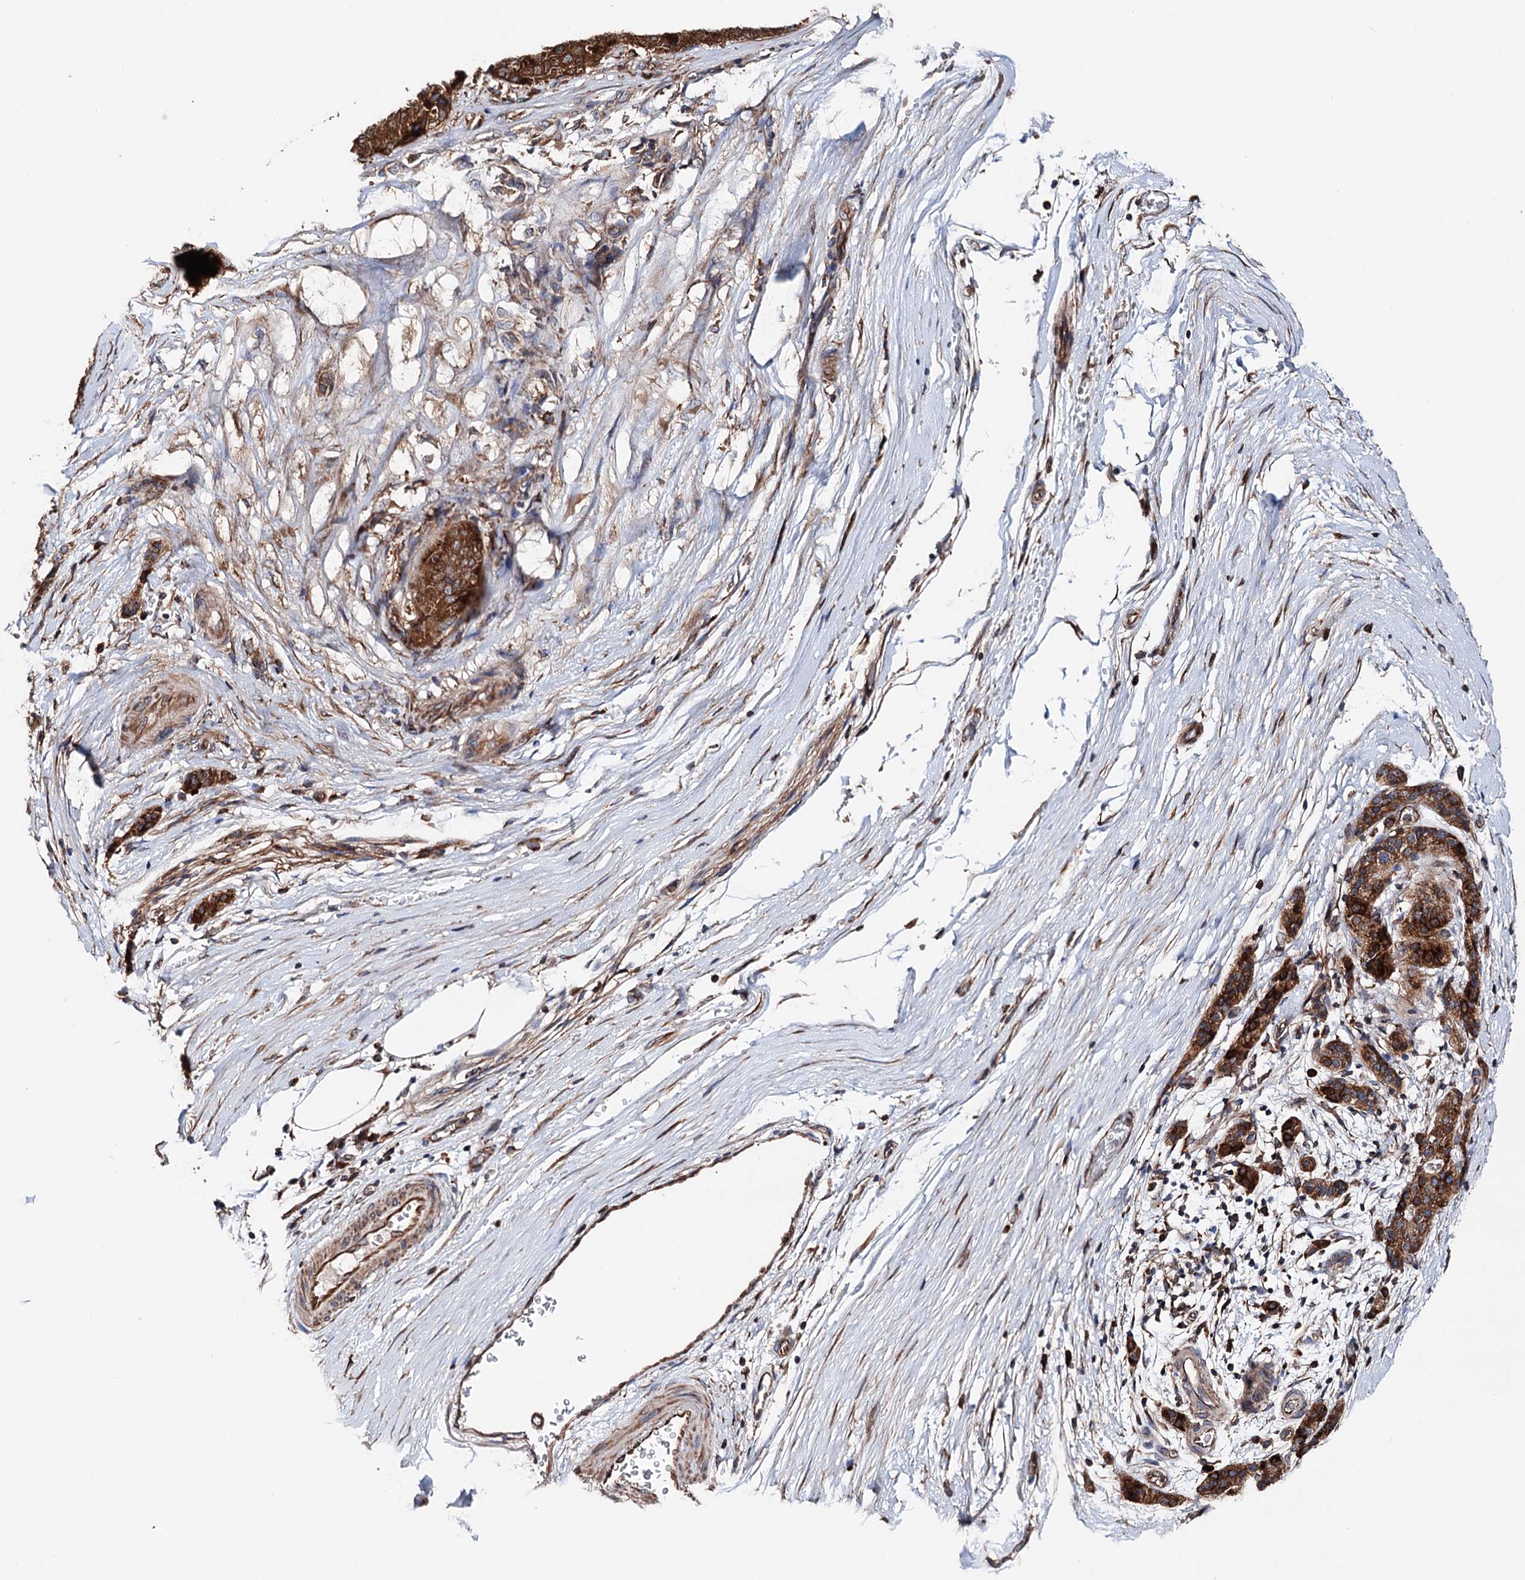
{"staining": {"intensity": "strong", "quantity": ">75%", "location": "cytoplasmic/membranous"}, "tissue": "pancreatic cancer", "cell_type": "Tumor cells", "image_type": "cancer", "snomed": [{"axis": "morphology", "description": "Adenocarcinoma, NOS"}, {"axis": "topography", "description": "Pancreas"}], "caption": "Adenocarcinoma (pancreatic) stained for a protein shows strong cytoplasmic/membranous positivity in tumor cells. The protein is shown in brown color, while the nuclei are stained blue.", "gene": "ERP29", "patient": {"sex": "male", "age": 50}}